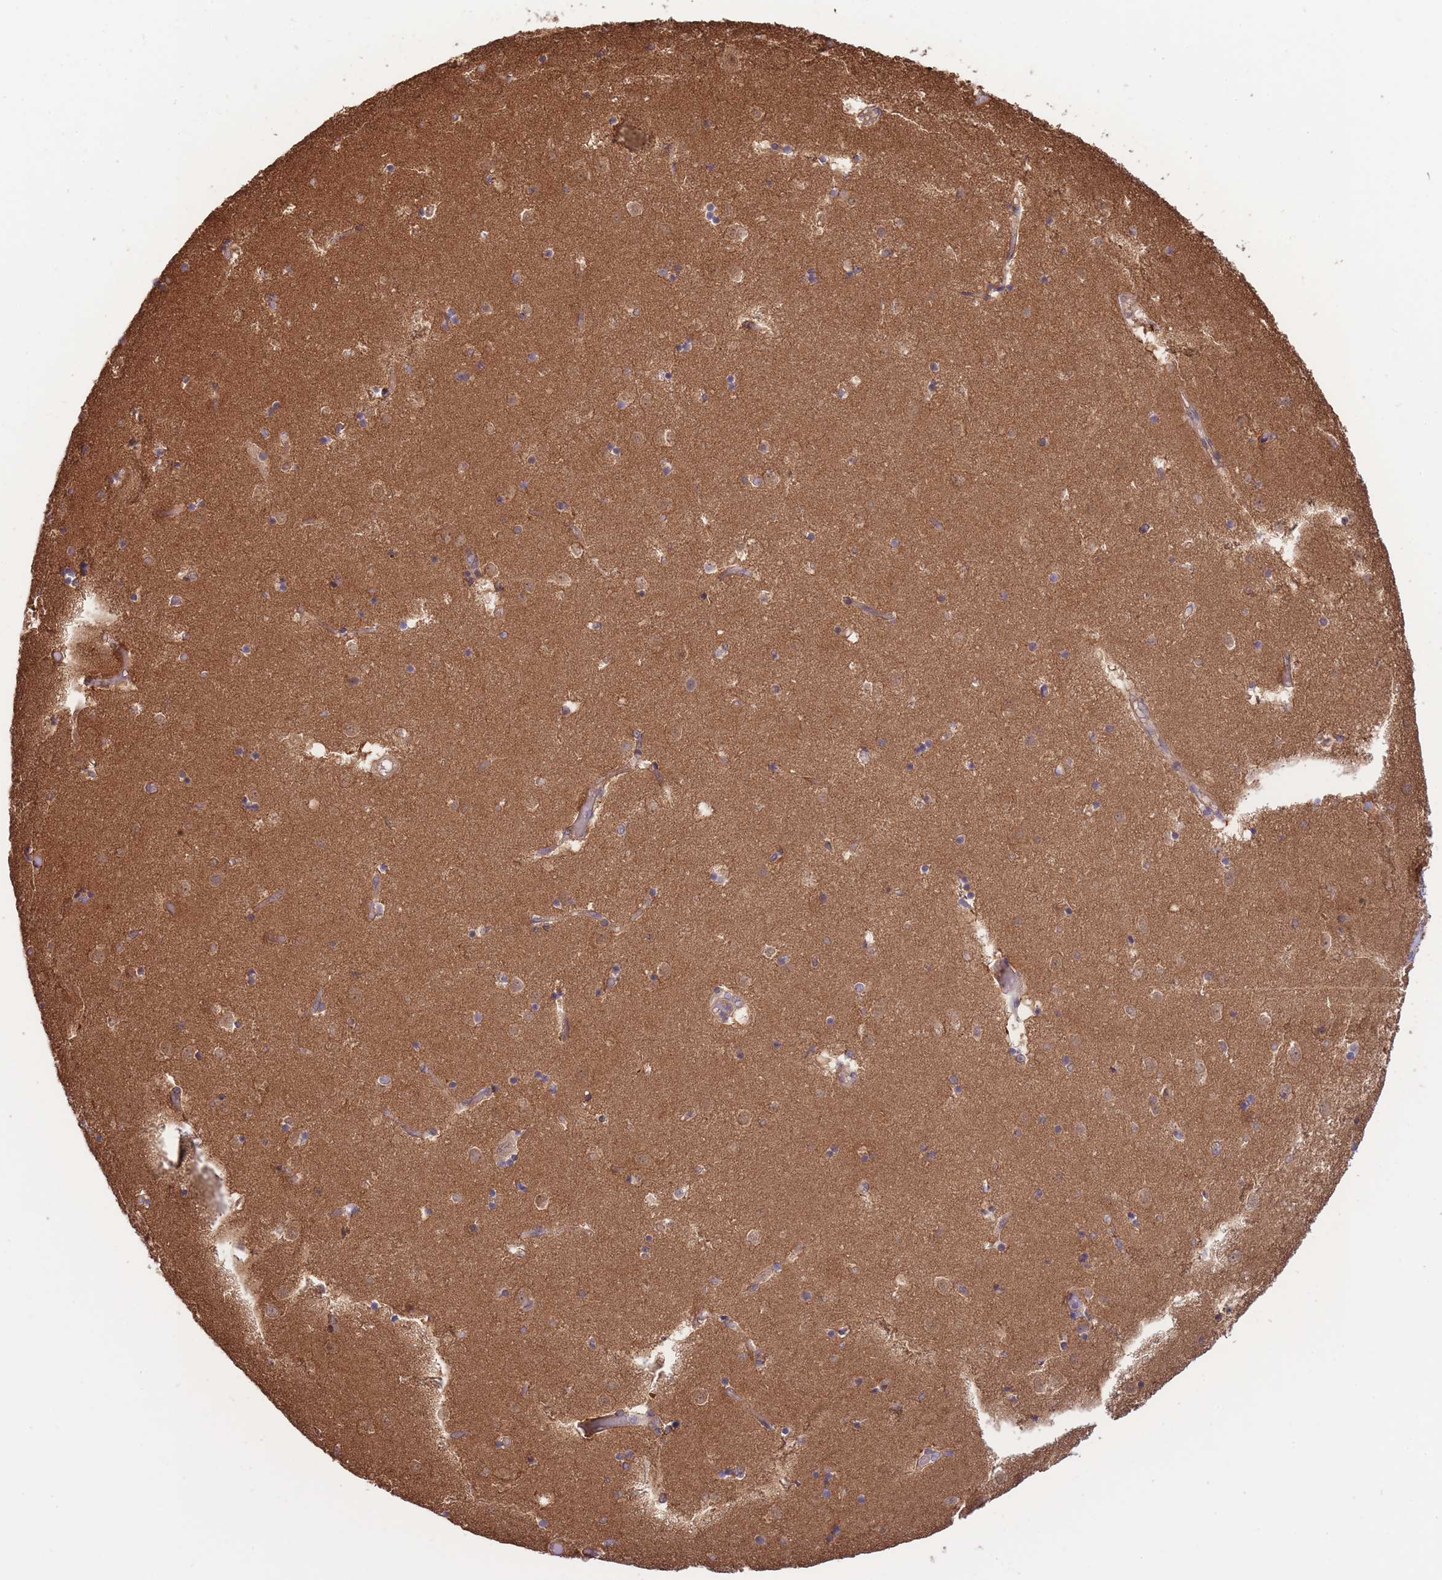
{"staining": {"intensity": "negative", "quantity": "none", "location": "none"}, "tissue": "caudate", "cell_type": "Glial cells", "image_type": "normal", "snomed": [{"axis": "morphology", "description": "Normal tissue, NOS"}, {"axis": "topography", "description": "Lateral ventricle wall"}], "caption": "This is an immunohistochemistry photomicrograph of unremarkable human caudate. There is no expression in glial cells.", "gene": "ZNF304", "patient": {"sex": "female", "age": 52}}